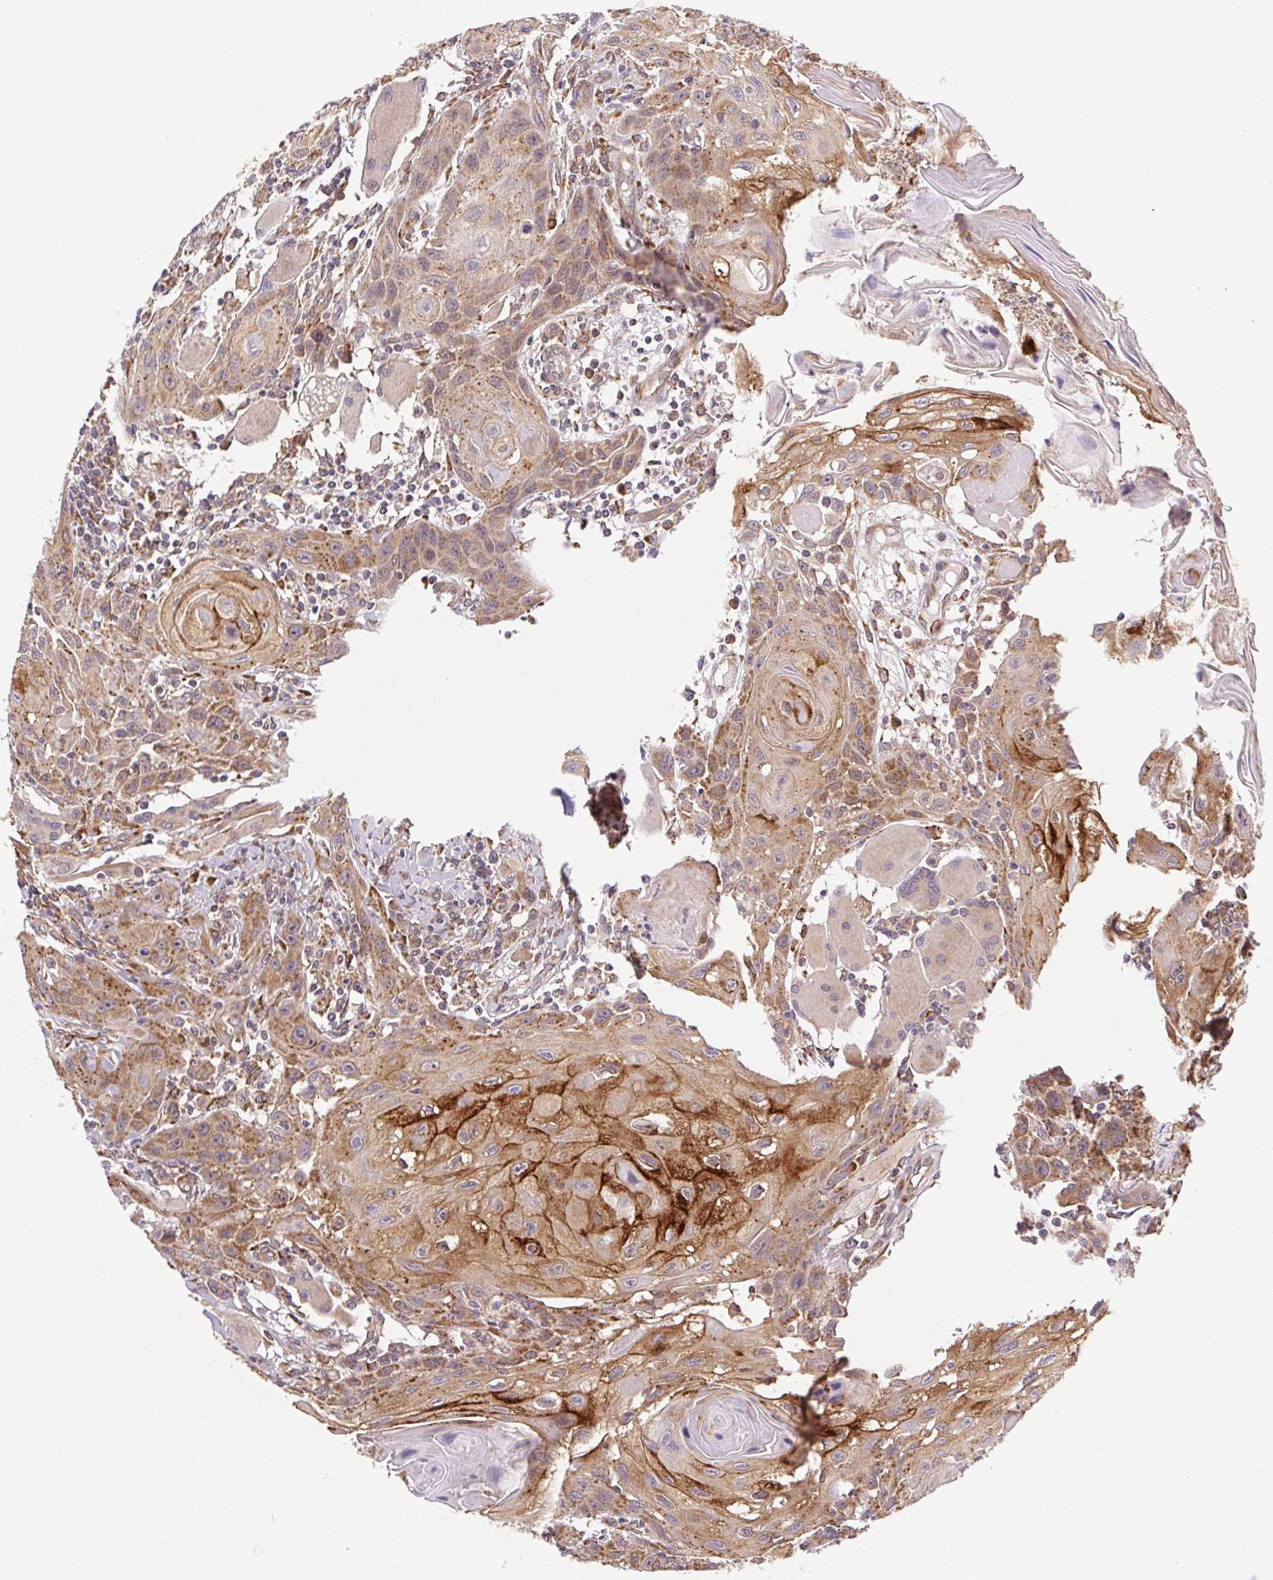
{"staining": {"intensity": "moderate", "quantity": ">75%", "location": "cytoplasmic/membranous"}, "tissue": "head and neck cancer", "cell_type": "Tumor cells", "image_type": "cancer", "snomed": [{"axis": "morphology", "description": "Squamous cell carcinoma, NOS"}, {"axis": "topography", "description": "Oral tissue"}, {"axis": "topography", "description": "Head-Neck"}], "caption": "Protein positivity by immunohistochemistry (IHC) displays moderate cytoplasmic/membranous positivity in about >75% of tumor cells in squamous cell carcinoma (head and neck). (Stains: DAB in brown, nuclei in blue, Microscopy: brightfield microscopy at high magnification).", "gene": "LYPD5", "patient": {"sex": "male", "age": 58}}